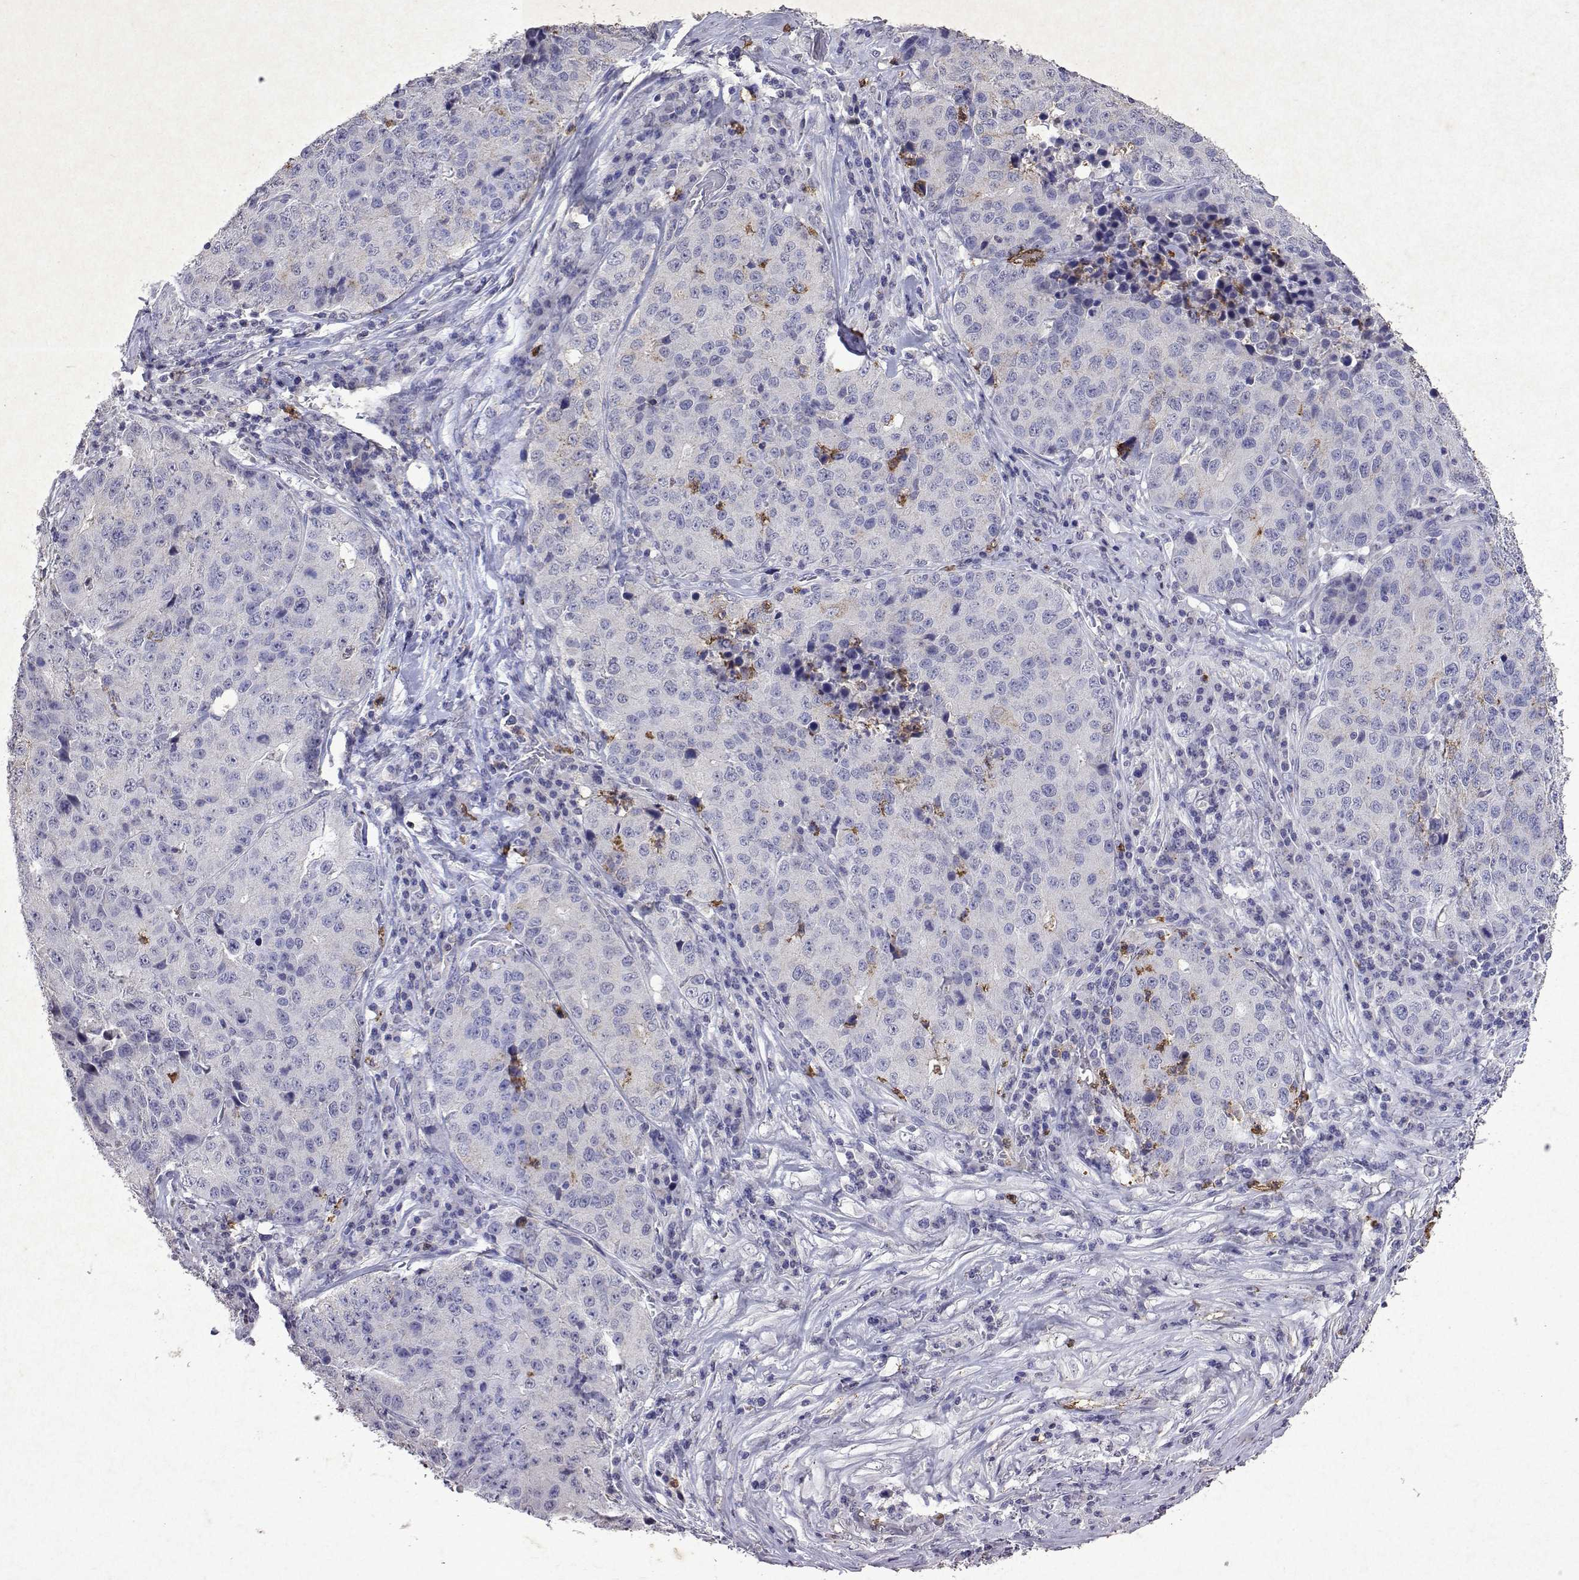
{"staining": {"intensity": "negative", "quantity": "none", "location": "none"}, "tissue": "stomach cancer", "cell_type": "Tumor cells", "image_type": "cancer", "snomed": [{"axis": "morphology", "description": "Adenocarcinoma, NOS"}, {"axis": "topography", "description": "Stomach"}], "caption": "Human adenocarcinoma (stomach) stained for a protein using IHC reveals no staining in tumor cells.", "gene": "DUSP28", "patient": {"sex": "male", "age": 71}}